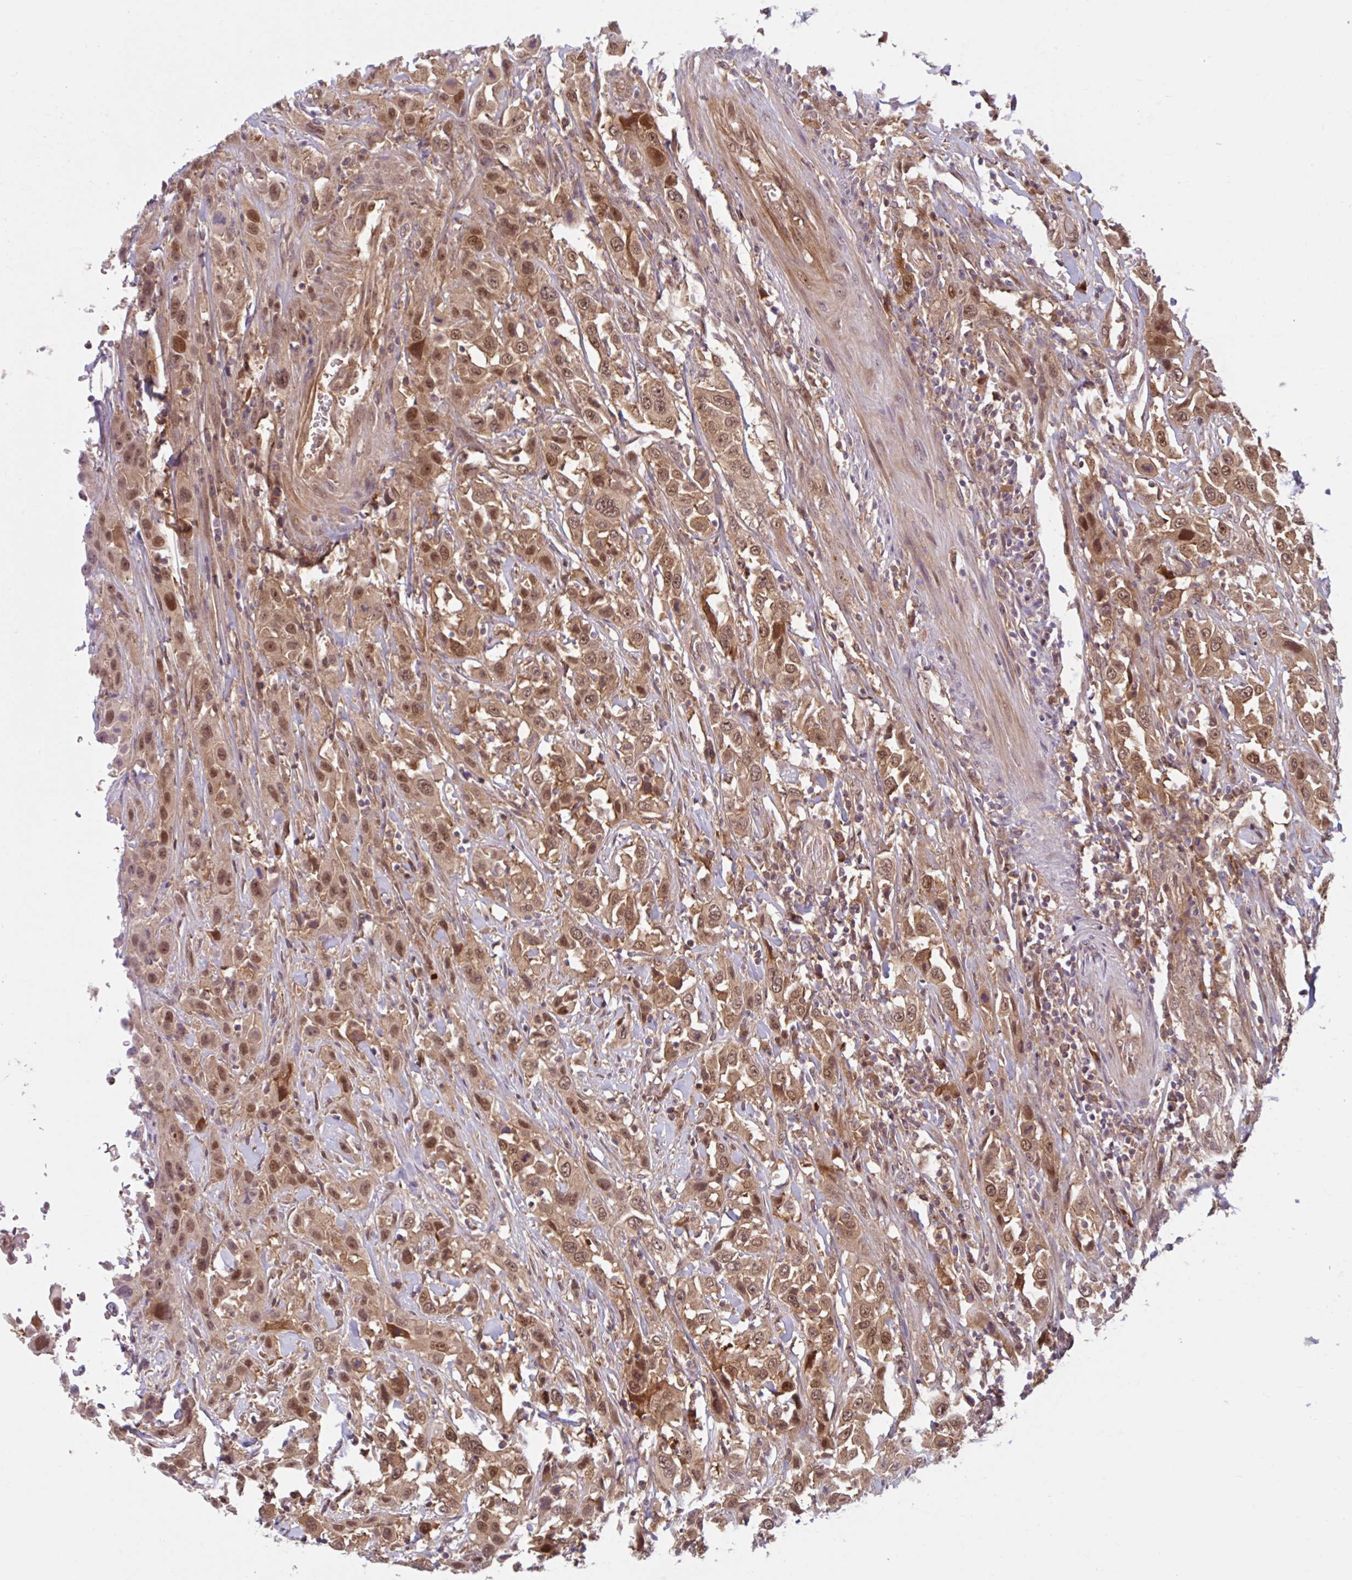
{"staining": {"intensity": "moderate", "quantity": ">75%", "location": "cytoplasmic/membranous,nuclear"}, "tissue": "urothelial cancer", "cell_type": "Tumor cells", "image_type": "cancer", "snomed": [{"axis": "morphology", "description": "Urothelial carcinoma, High grade"}, {"axis": "topography", "description": "Urinary bladder"}], "caption": "Immunohistochemical staining of urothelial cancer displays moderate cytoplasmic/membranous and nuclear protein positivity in about >75% of tumor cells.", "gene": "HMBS", "patient": {"sex": "male", "age": 61}}